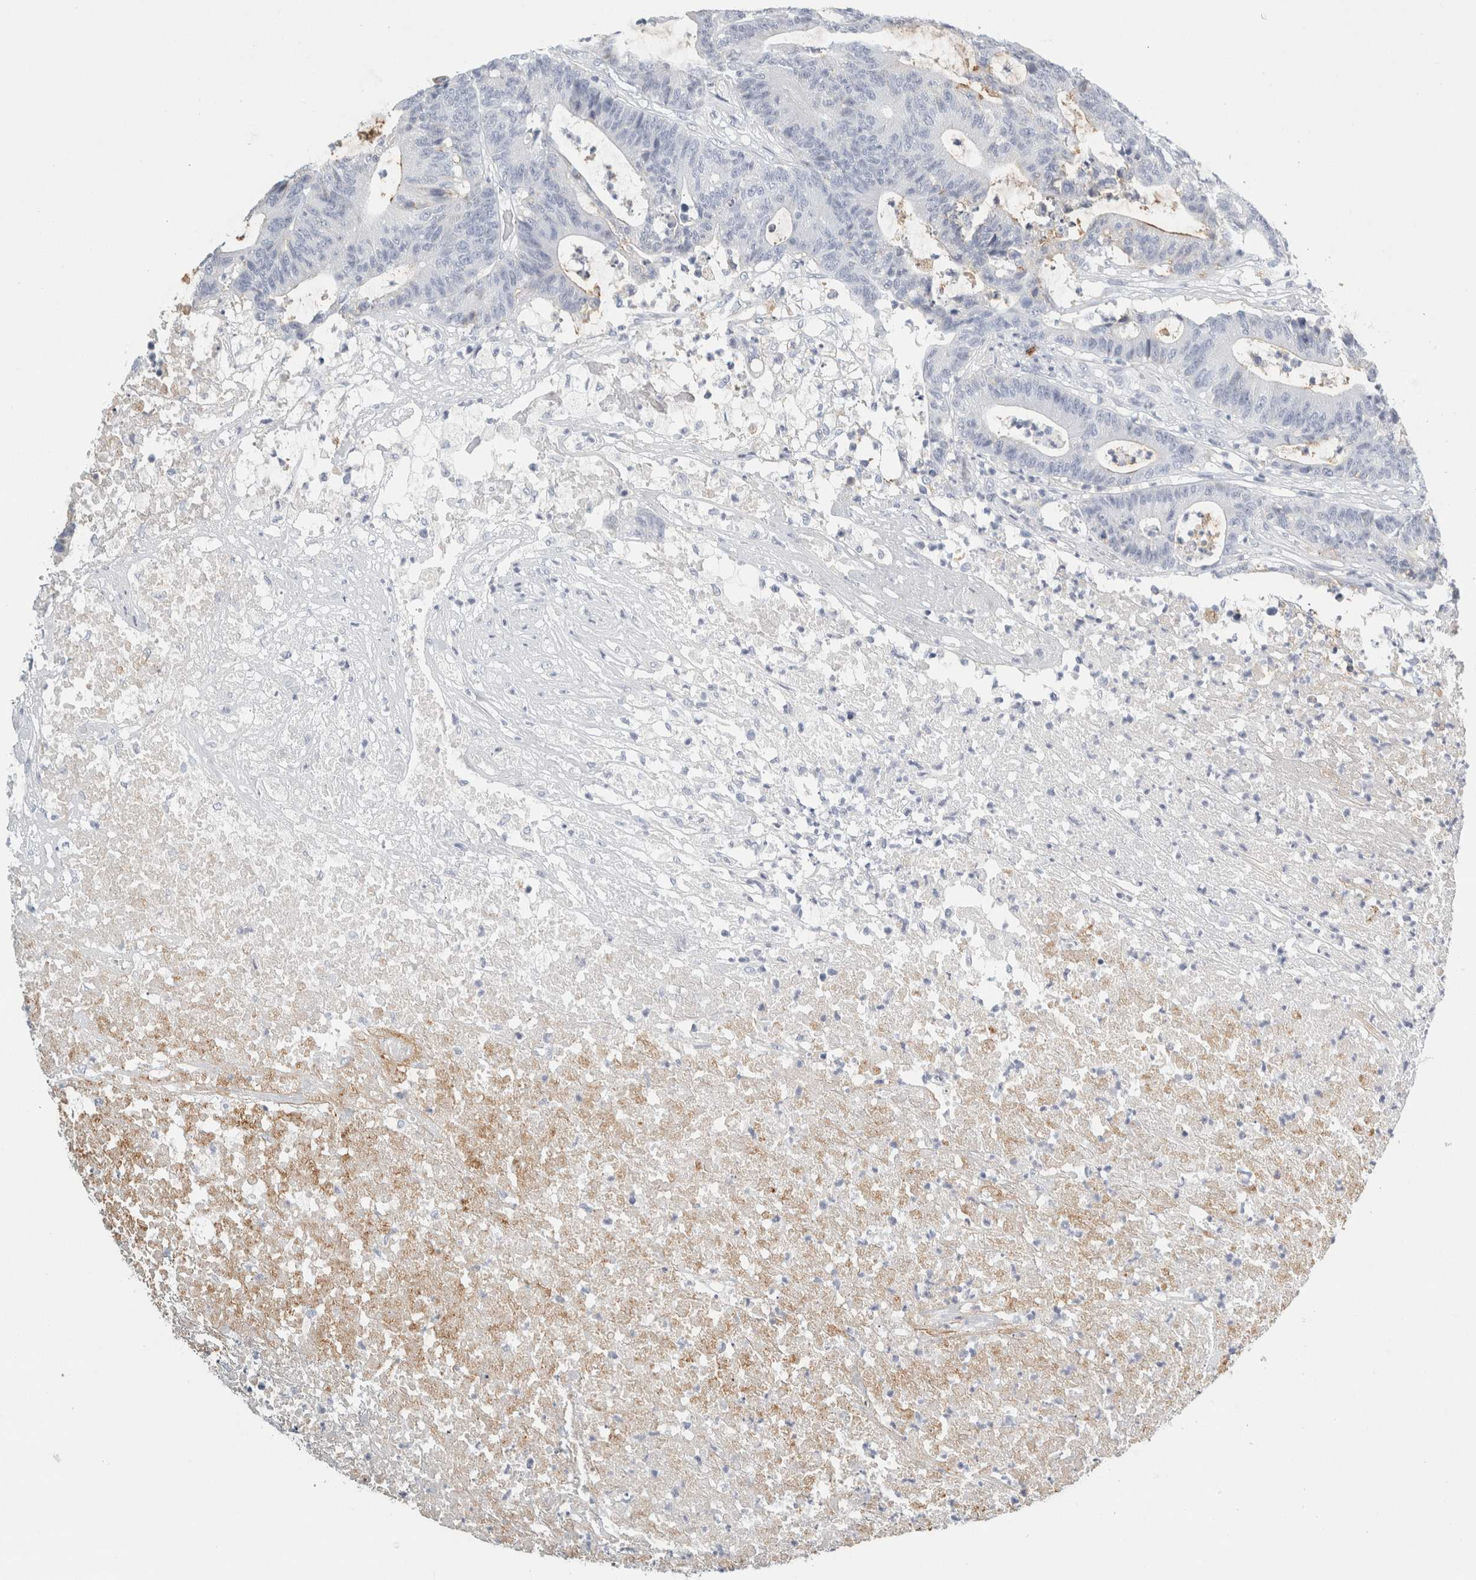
{"staining": {"intensity": "weak", "quantity": "<25%", "location": "cytoplasmic/membranous"}, "tissue": "colorectal cancer", "cell_type": "Tumor cells", "image_type": "cancer", "snomed": [{"axis": "morphology", "description": "Adenocarcinoma, NOS"}, {"axis": "topography", "description": "Colon"}], "caption": "IHC image of neoplastic tissue: colorectal adenocarcinoma stained with DAB (3,3'-diaminobenzidine) exhibits no significant protein staining in tumor cells. (Stains: DAB immunohistochemistry (IHC) with hematoxylin counter stain, Microscopy: brightfield microscopy at high magnification).", "gene": "TSPAN8", "patient": {"sex": "female", "age": 84}}